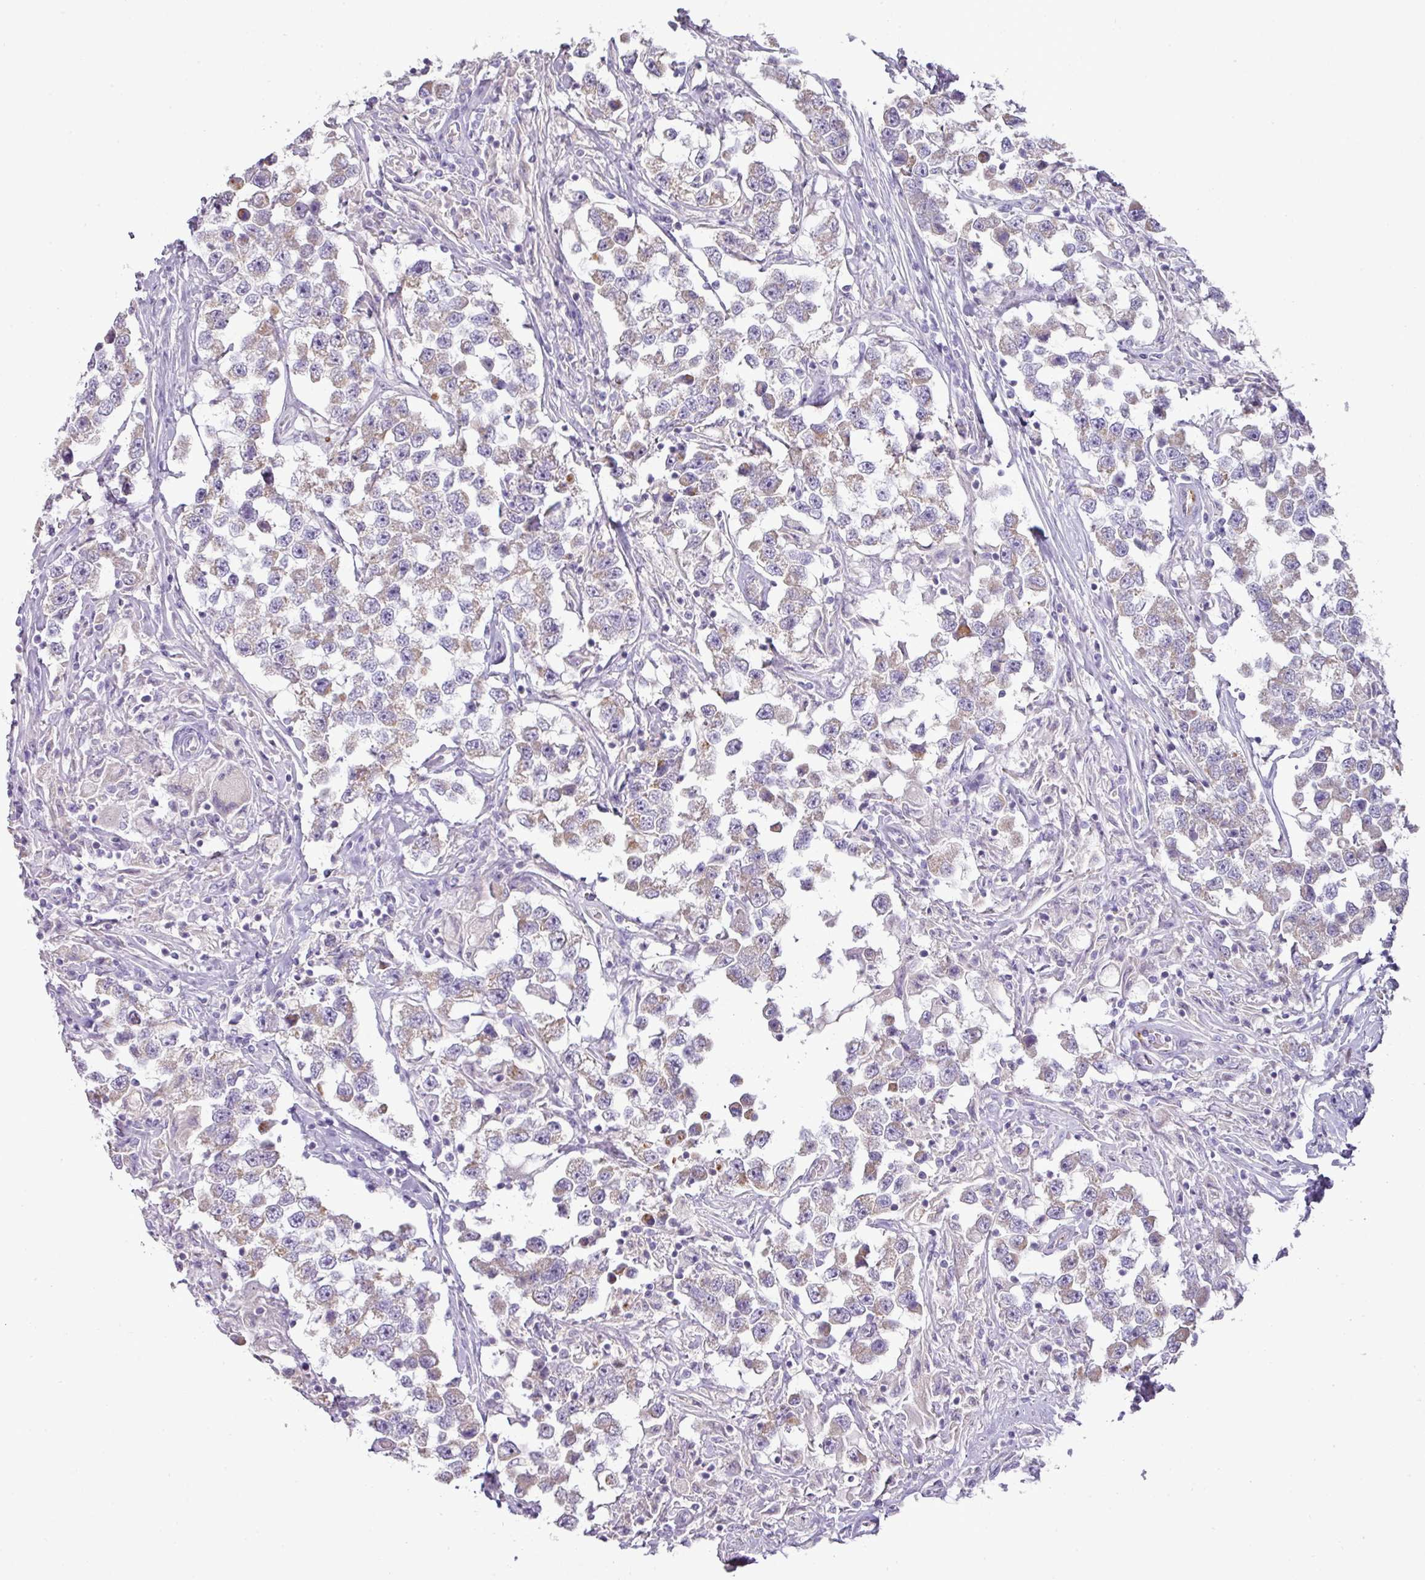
{"staining": {"intensity": "weak", "quantity": "25%-75%", "location": "cytoplasmic/membranous"}, "tissue": "testis cancer", "cell_type": "Tumor cells", "image_type": "cancer", "snomed": [{"axis": "morphology", "description": "Seminoma, NOS"}, {"axis": "topography", "description": "Testis"}], "caption": "This is a histology image of immunohistochemistry (IHC) staining of testis cancer, which shows weak staining in the cytoplasmic/membranous of tumor cells.", "gene": "BRINP2", "patient": {"sex": "male", "age": 46}}